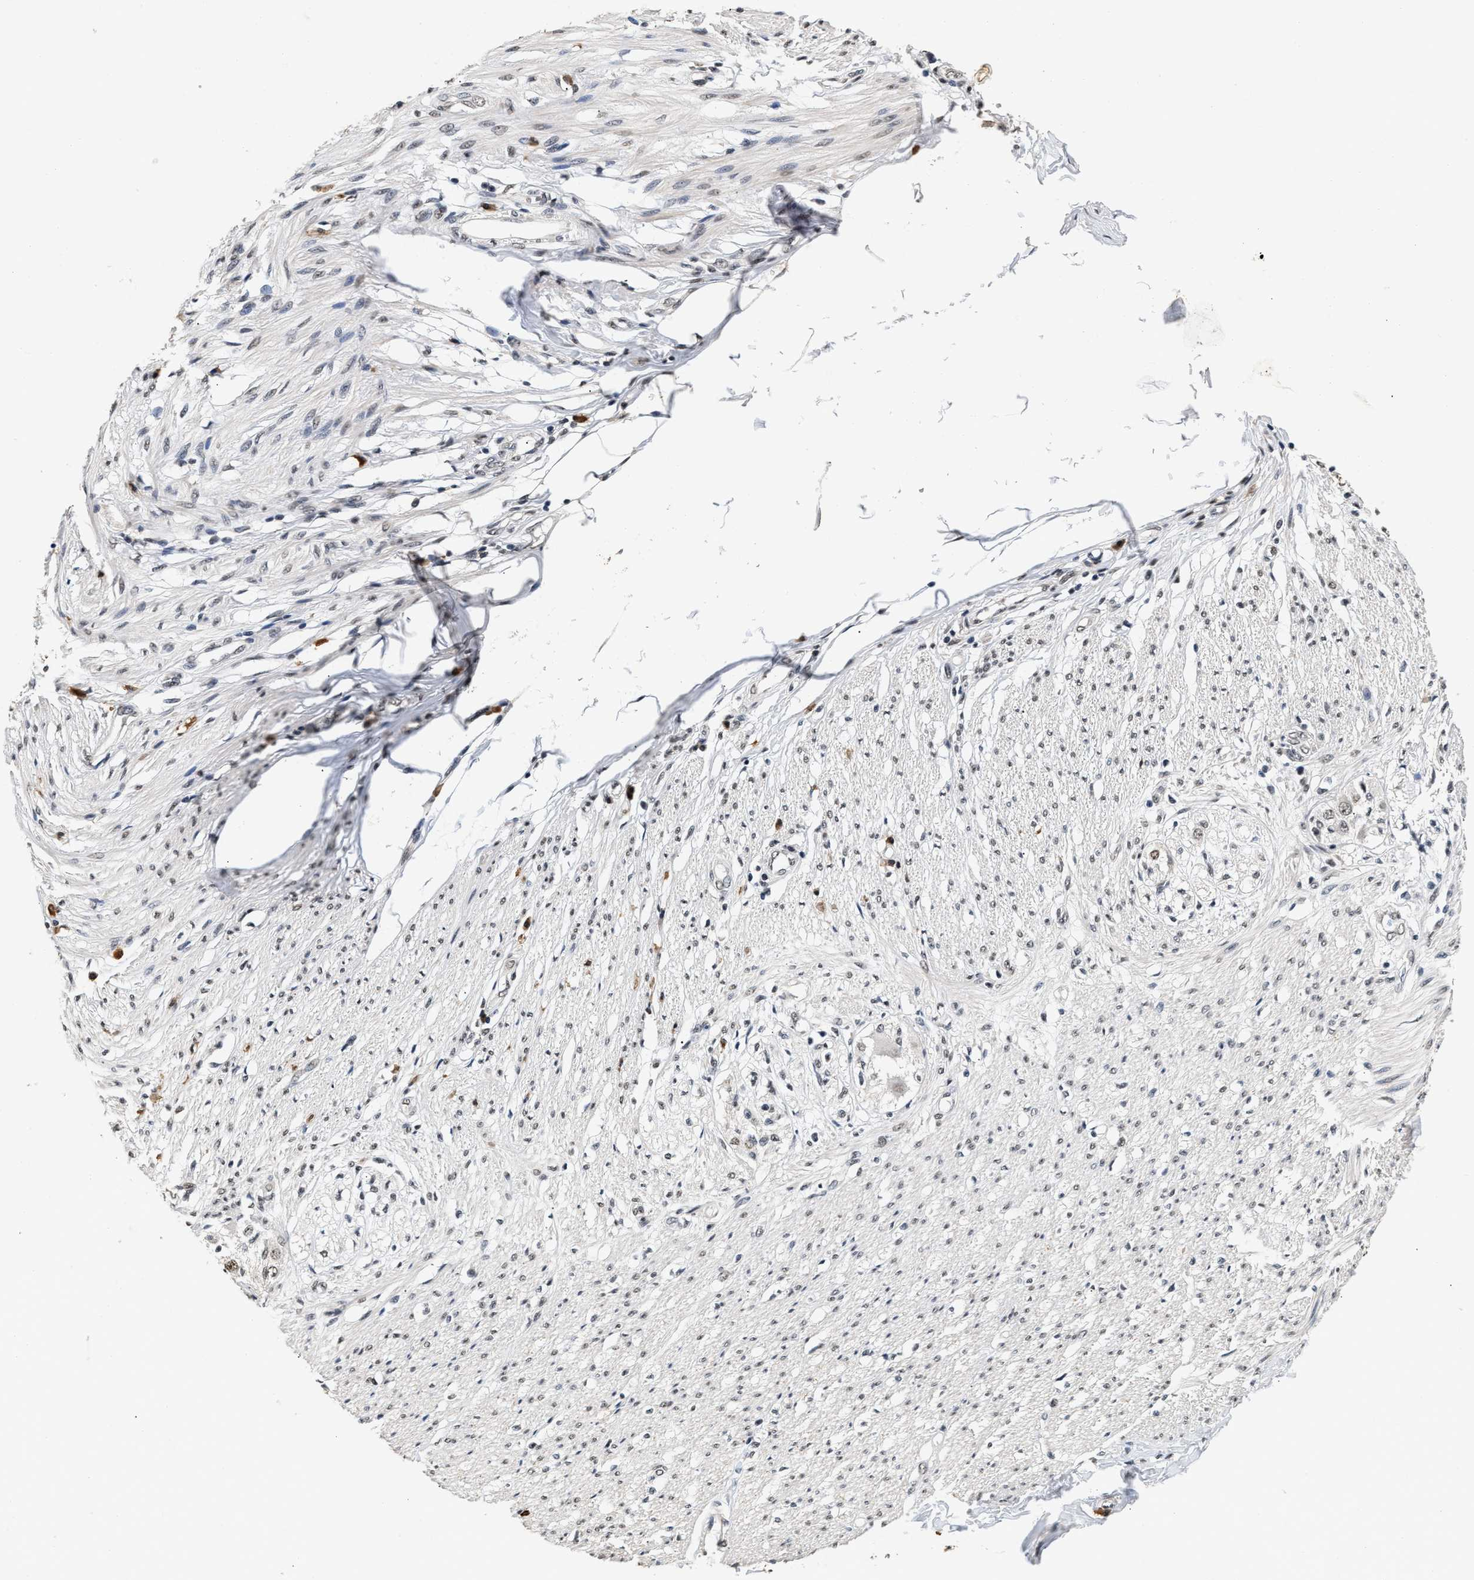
{"staining": {"intensity": "weak", "quantity": "<25%", "location": "nuclear"}, "tissue": "smooth muscle", "cell_type": "Smooth muscle cells", "image_type": "normal", "snomed": [{"axis": "morphology", "description": "Normal tissue, NOS"}, {"axis": "morphology", "description": "Adenocarcinoma, NOS"}, {"axis": "topography", "description": "Colon"}, {"axis": "topography", "description": "Peripheral nerve tissue"}], "caption": "A micrograph of smooth muscle stained for a protein shows no brown staining in smooth muscle cells.", "gene": "THOC1", "patient": {"sex": "male", "age": 14}}